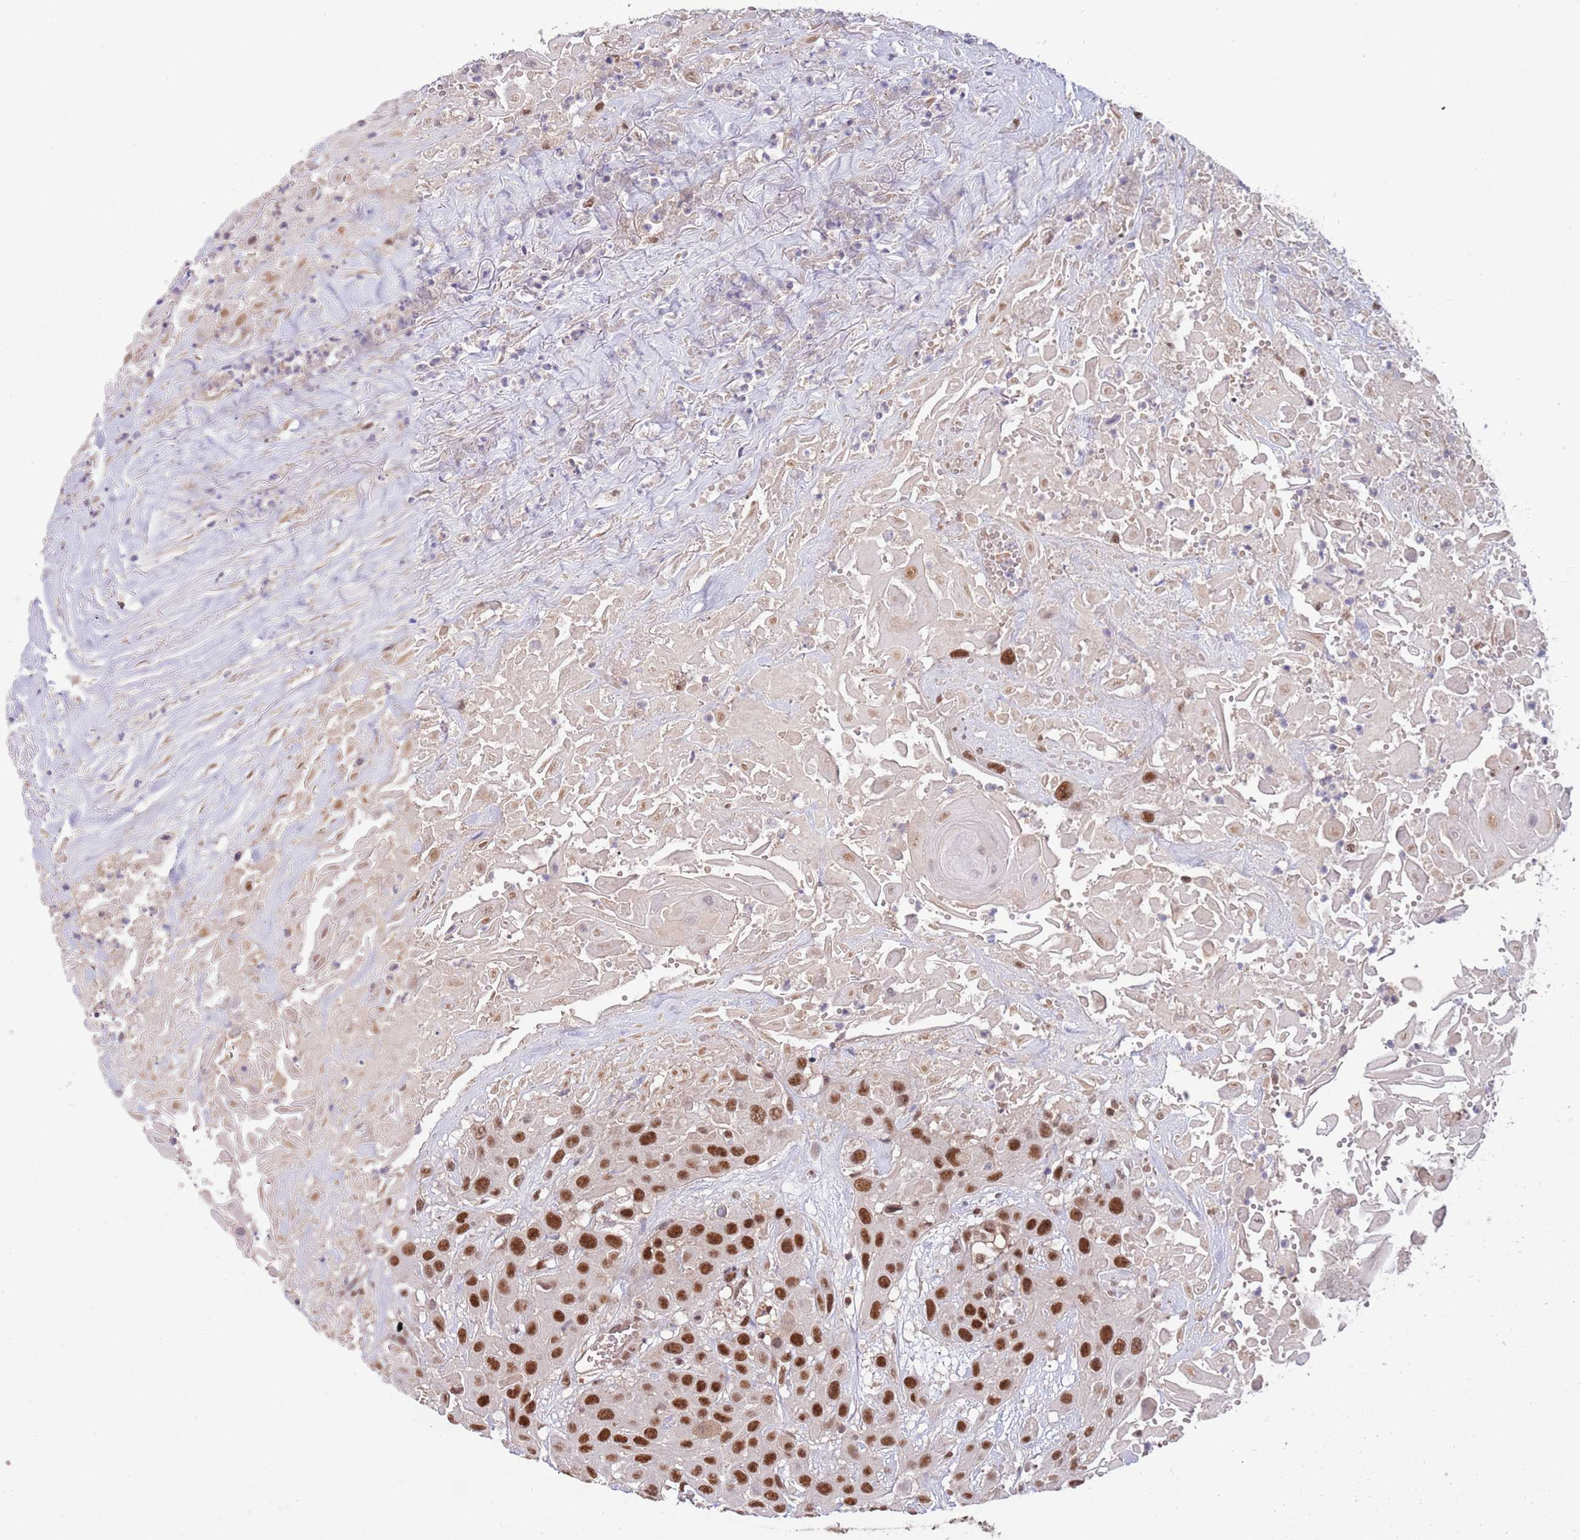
{"staining": {"intensity": "strong", "quantity": ">75%", "location": "nuclear"}, "tissue": "head and neck cancer", "cell_type": "Tumor cells", "image_type": "cancer", "snomed": [{"axis": "morphology", "description": "Squamous cell carcinoma, NOS"}, {"axis": "topography", "description": "Head-Neck"}], "caption": "A brown stain shows strong nuclear staining of a protein in human head and neck cancer (squamous cell carcinoma) tumor cells.", "gene": "ZBTB7A", "patient": {"sex": "male", "age": 81}}